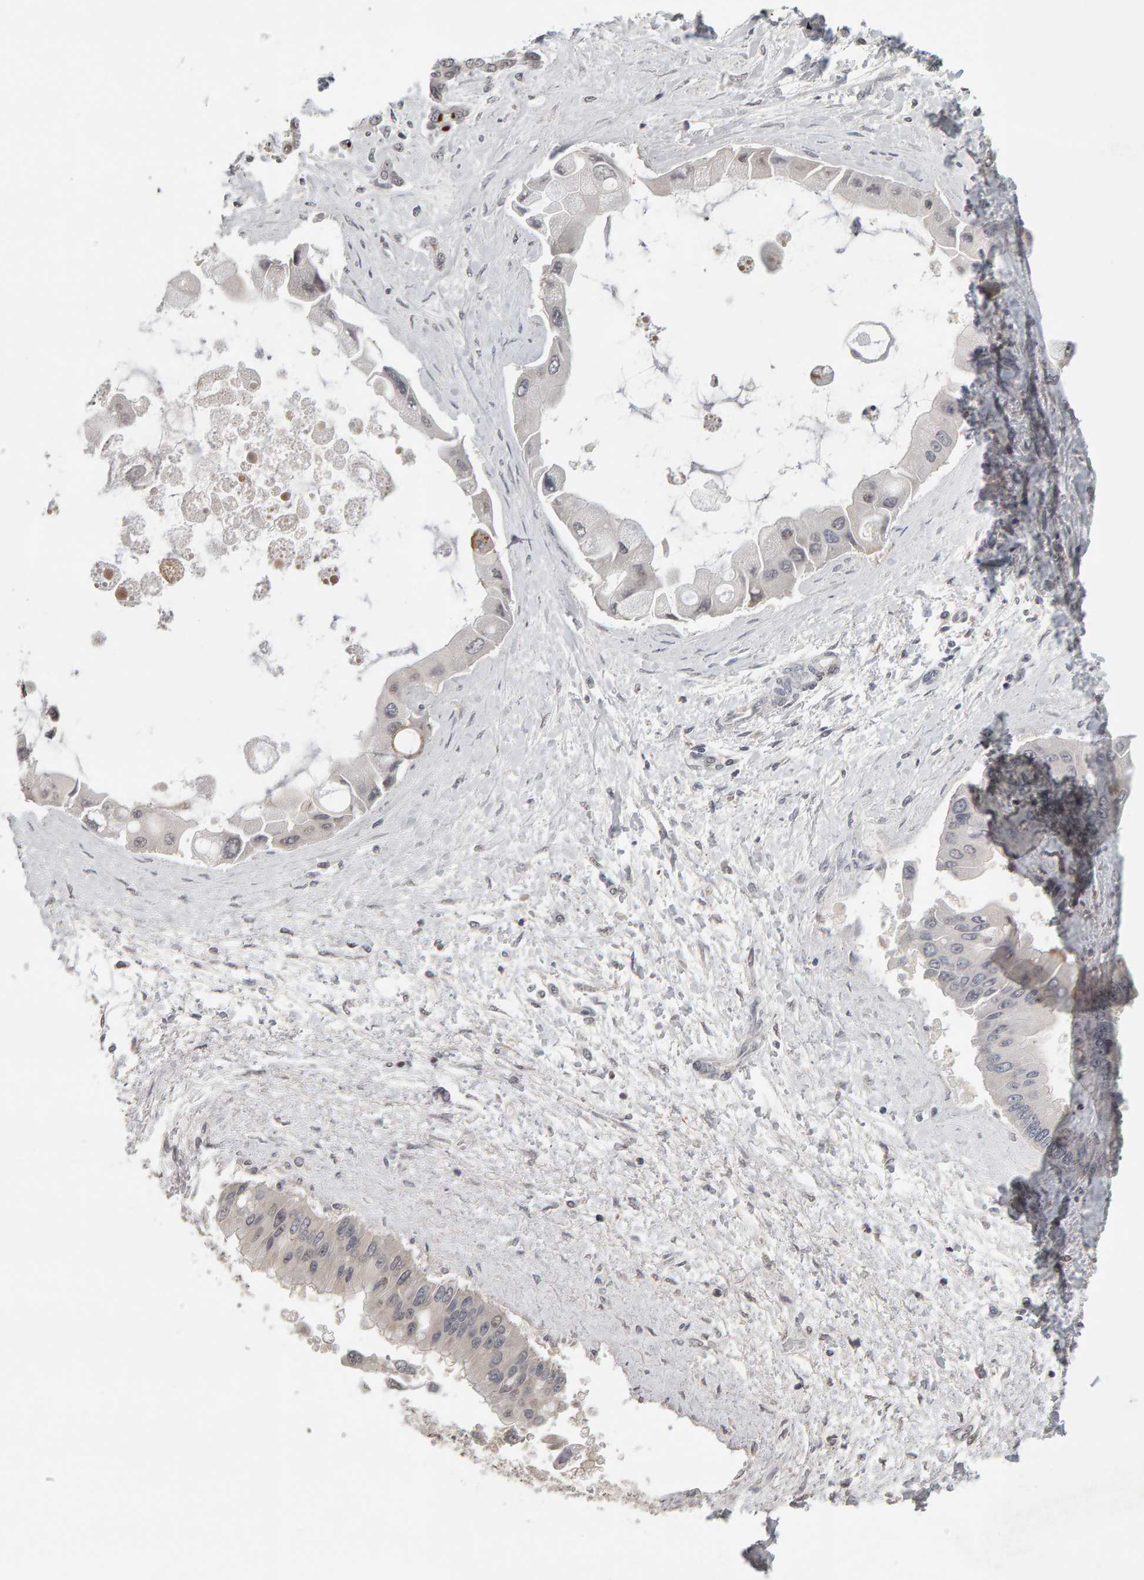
{"staining": {"intensity": "negative", "quantity": "none", "location": "none"}, "tissue": "liver cancer", "cell_type": "Tumor cells", "image_type": "cancer", "snomed": [{"axis": "morphology", "description": "Cholangiocarcinoma"}, {"axis": "topography", "description": "Liver"}], "caption": "Tumor cells are negative for protein expression in human liver cancer (cholangiocarcinoma). (Stains: DAB immunohistochemistry with hematoxylin counter stain, Microscopy: brightfield microscopy at high magnification).", "gene": "TEFM", "patient": {"sex": "male", "age": 50}}